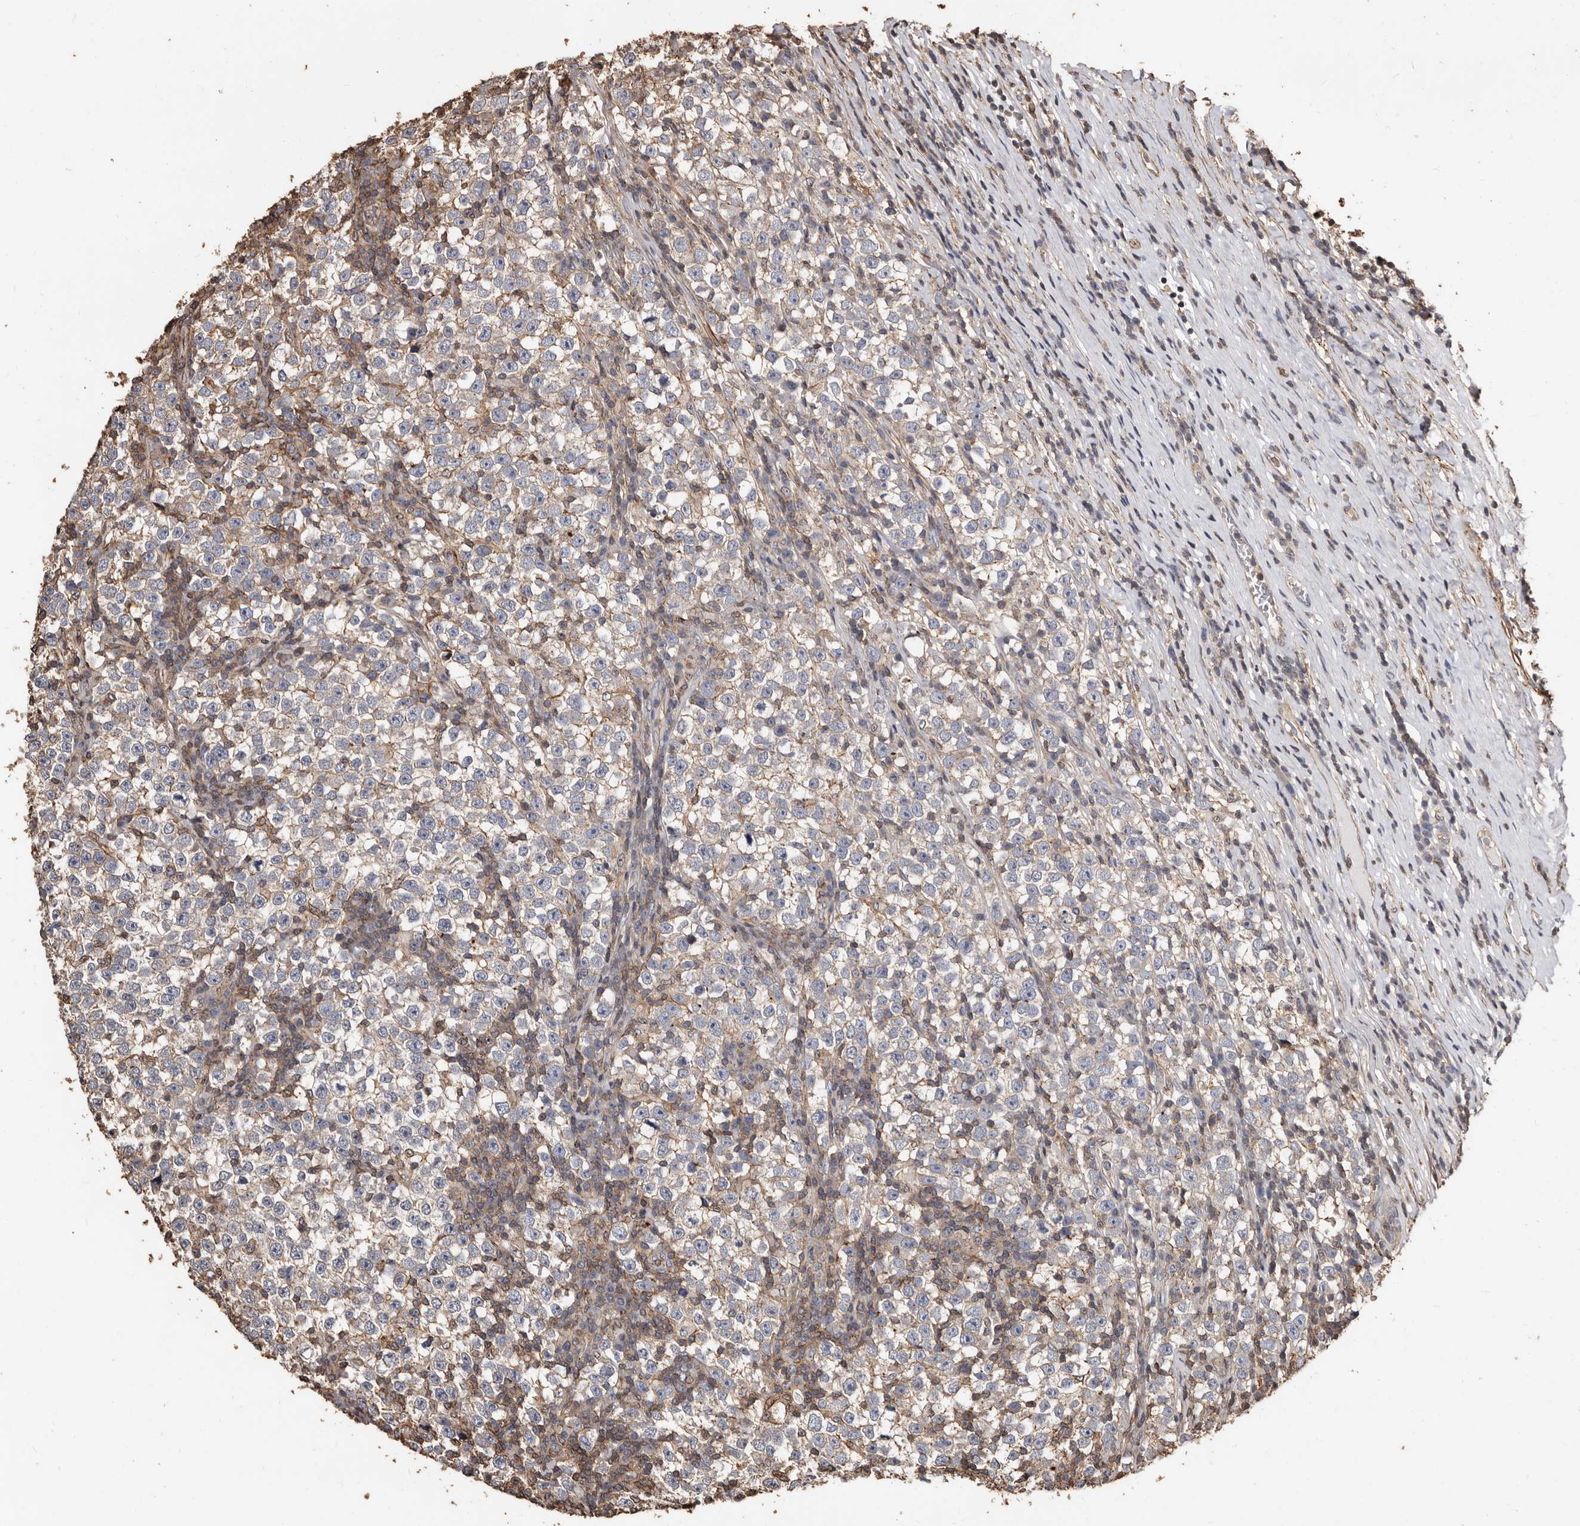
{"staining": {"intensity": "weak", "quantity": ">75%", "location": "cytoplasmic/membranous"}, "tissue": "testis cancer", "cell_type": "Tumor cells", "image_type": "cancer", "snomed": [{"axis": "morphology", "description": "Normal tissue, NOS"}, {"axis": "morphology", "description": "Seminoma, NOS"}, {"axis": "topography", "description": "Testis"}], "caption": "About >75% of tumor cells in human testis cancer show weak cytoplasmic/membranous protein expression as visualized by brown immunohistochemical staining.", "gene": "GSK3A", "patient": {"sex": "male", "age": 43}}